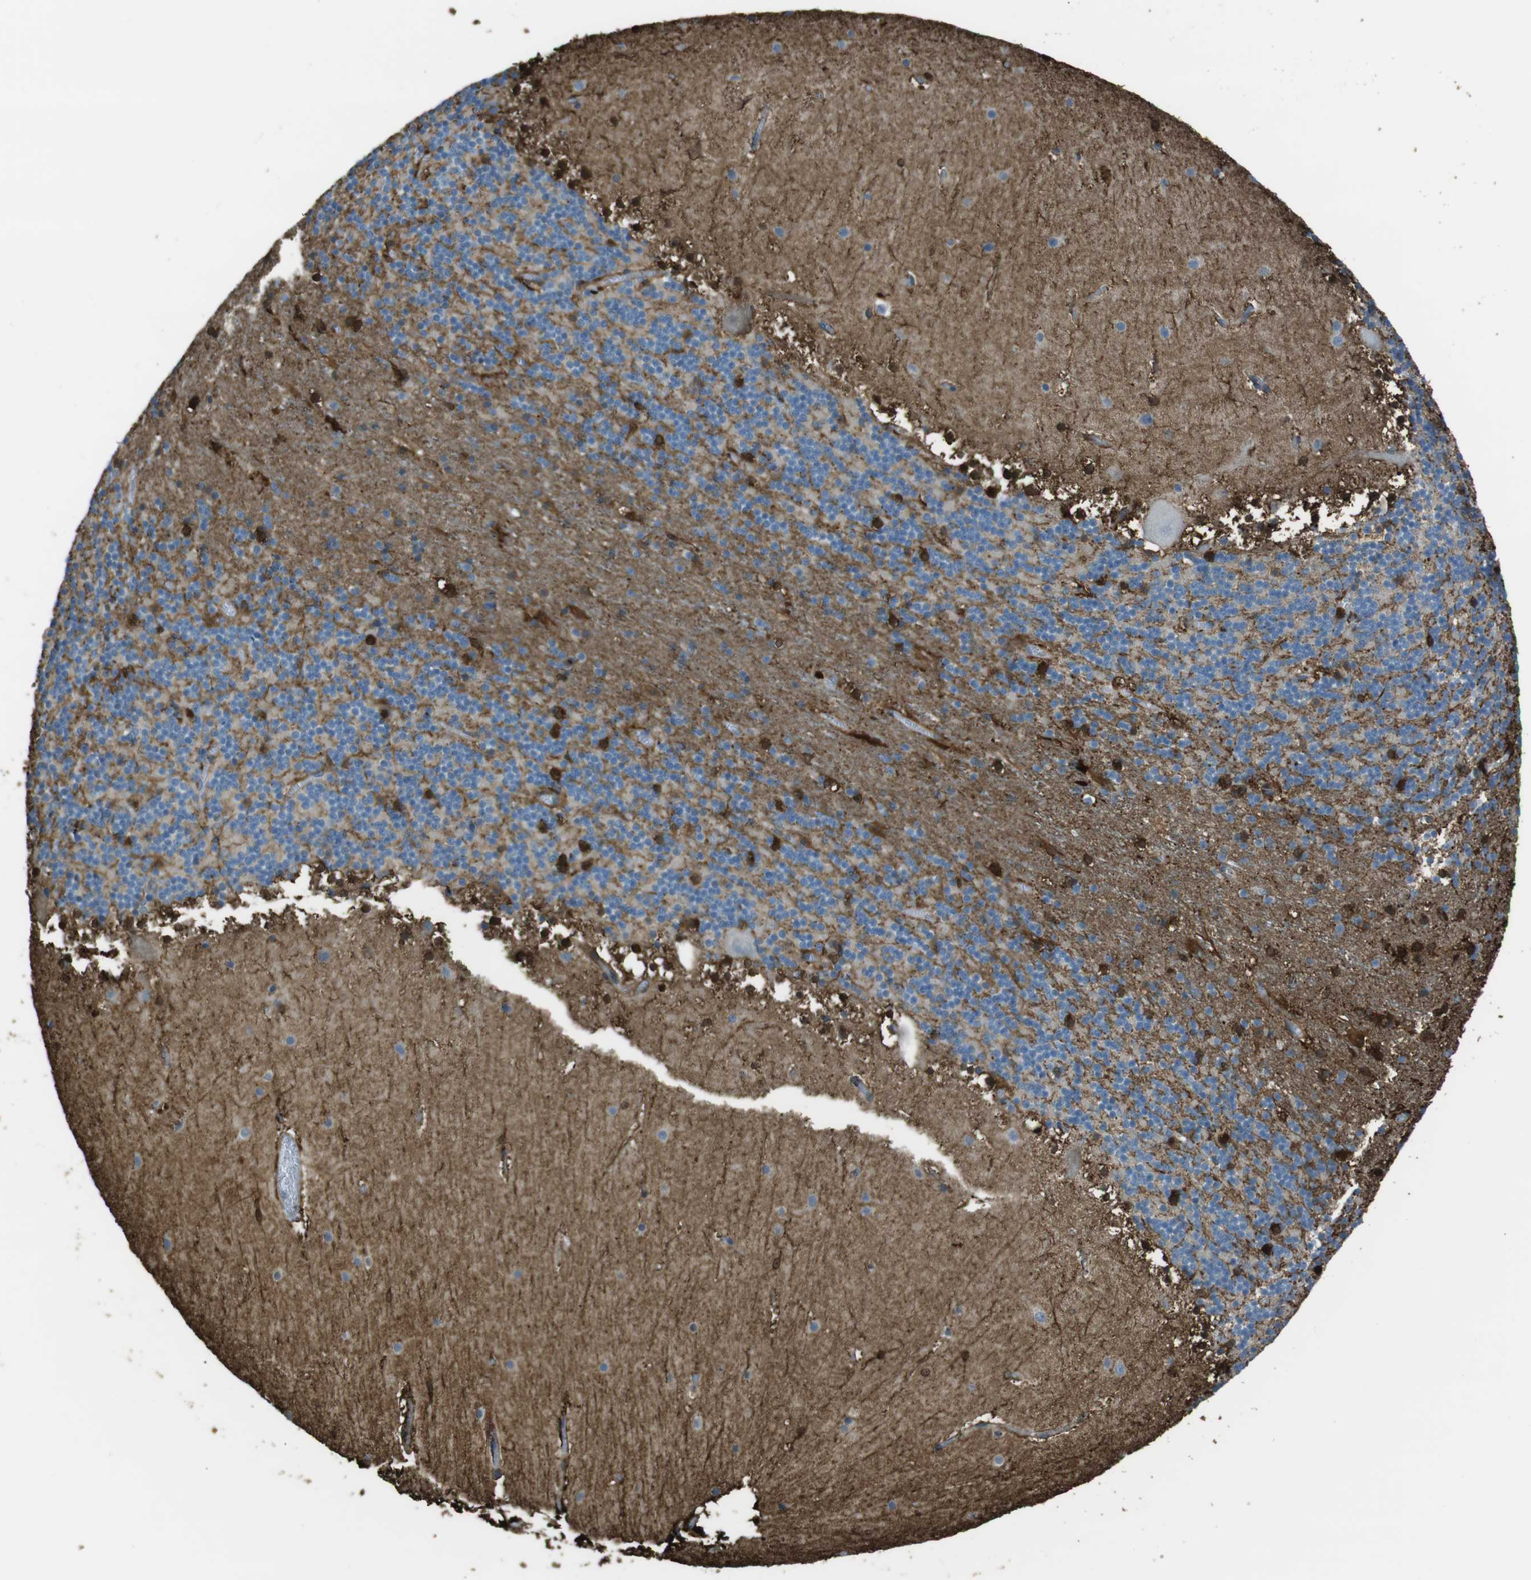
{"staining": {"intensity": "moderate", "quantity": "25%-75%", "location": "cytoplasmic/membranous"}, "tissue": "cerebellum", "cell_type": "Cells in granular layer", "image_type": "normal", "snomed": [{"axis": "morphology", "description": "Normal tissue, NOS"}, {"axis": "topography", "description": "Cerebellum"}], "caption": "High-power microscopy captured an IHC histopathology image of normal cerebellum, revealing moderate cytoplasmic/membranous expression in about 25%-75% of cells in granular layer.", "gene": "SFT2D1", "patient": {"sex": "male", "age": 45}}